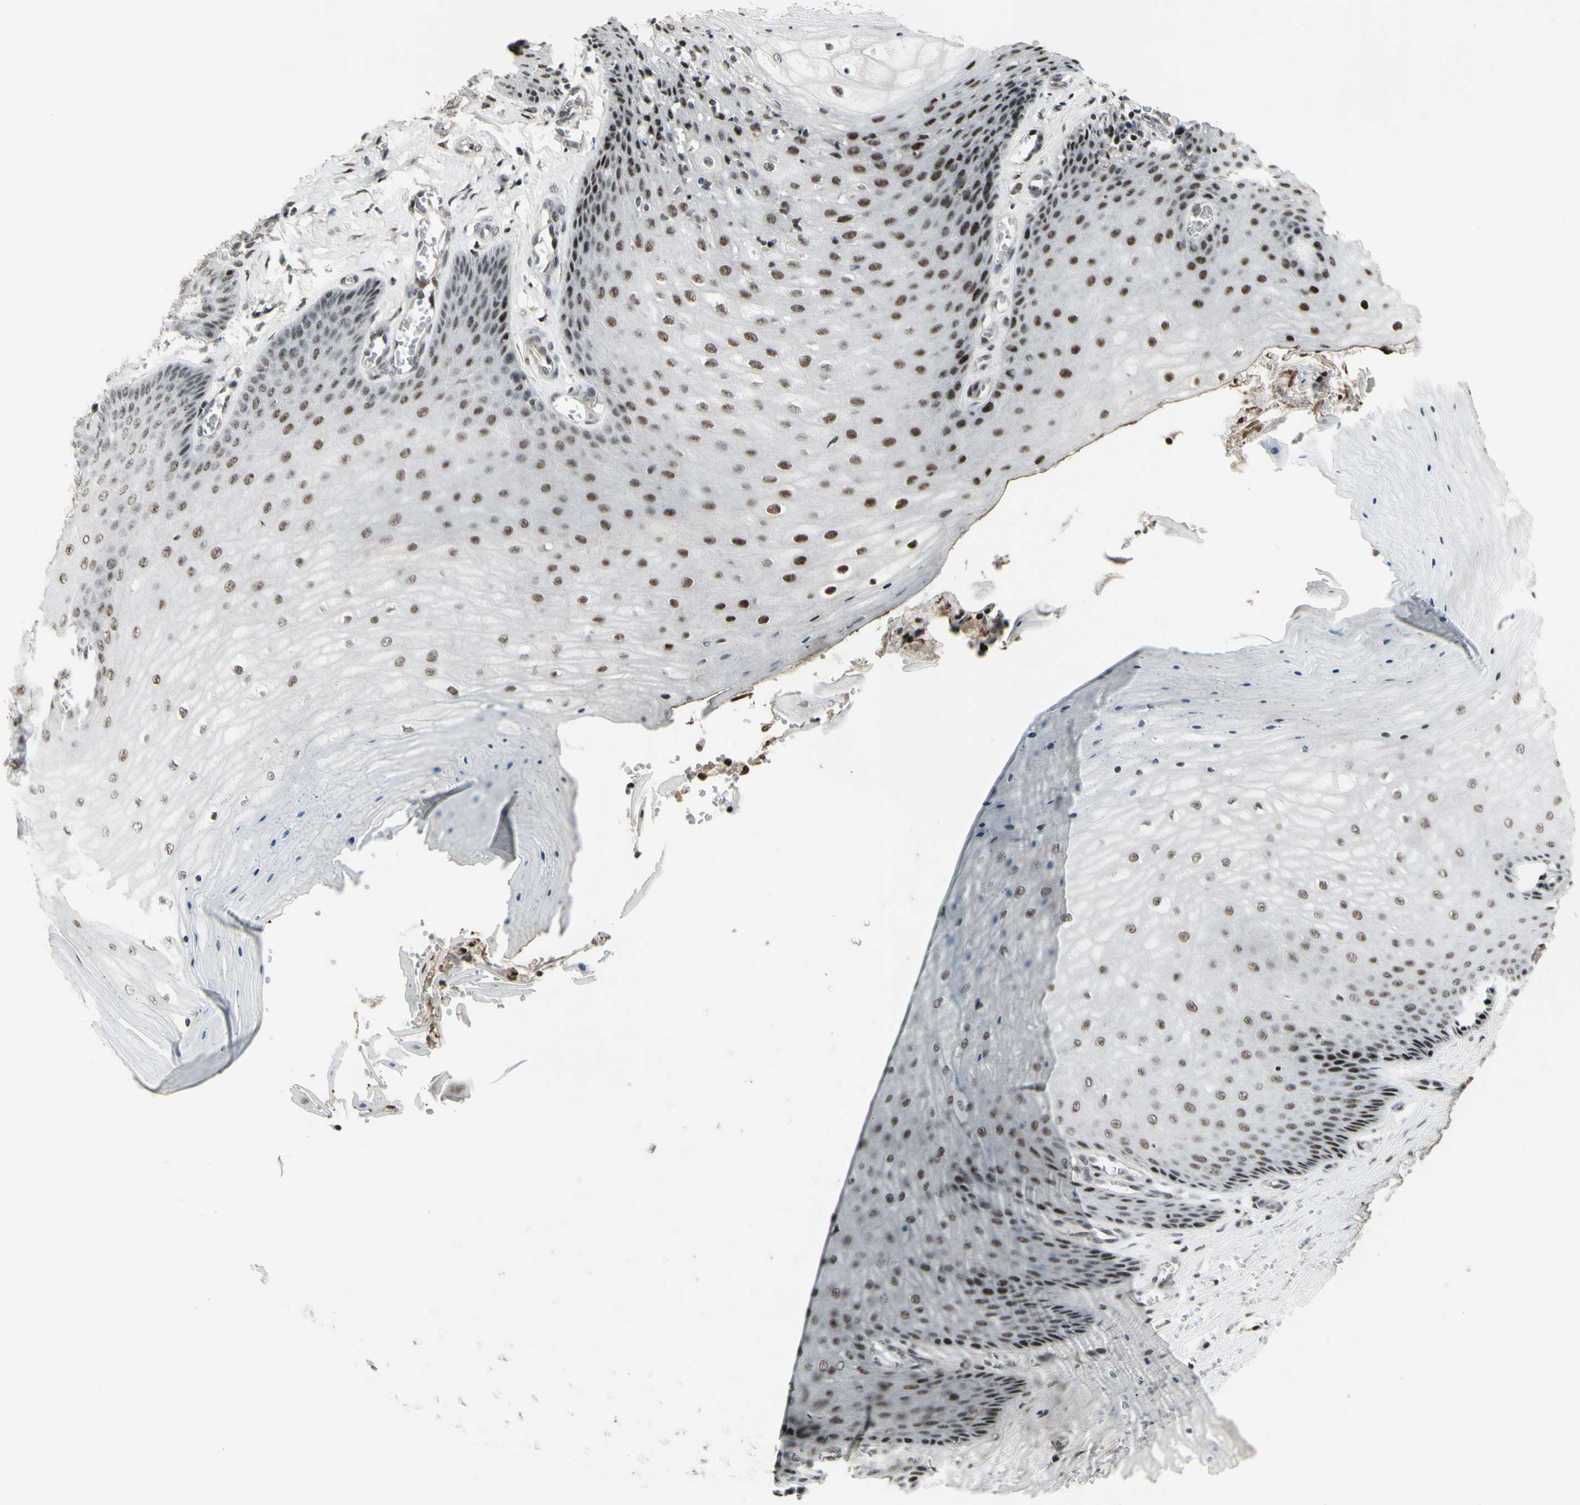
{"staining": {"intensity": "strong", "quantity": ">75%", "location": "nuclear"}, "tissue": "cervix", "cell_type": "Glandular cells", "image_type": "normal", "snomed": [{"axis": "morphology", "description": "Normal tissue, NOS"}, {"axis": "topography", "description": "Cervix"}], "caption": "This image demonstrates immunohistochemistry staining of normal human cervix, with high strong nuclear staining in approximately >75% of glandular cells.", "gene": "SUPT6H", "patient": {"sex": "female", "age": 55}}